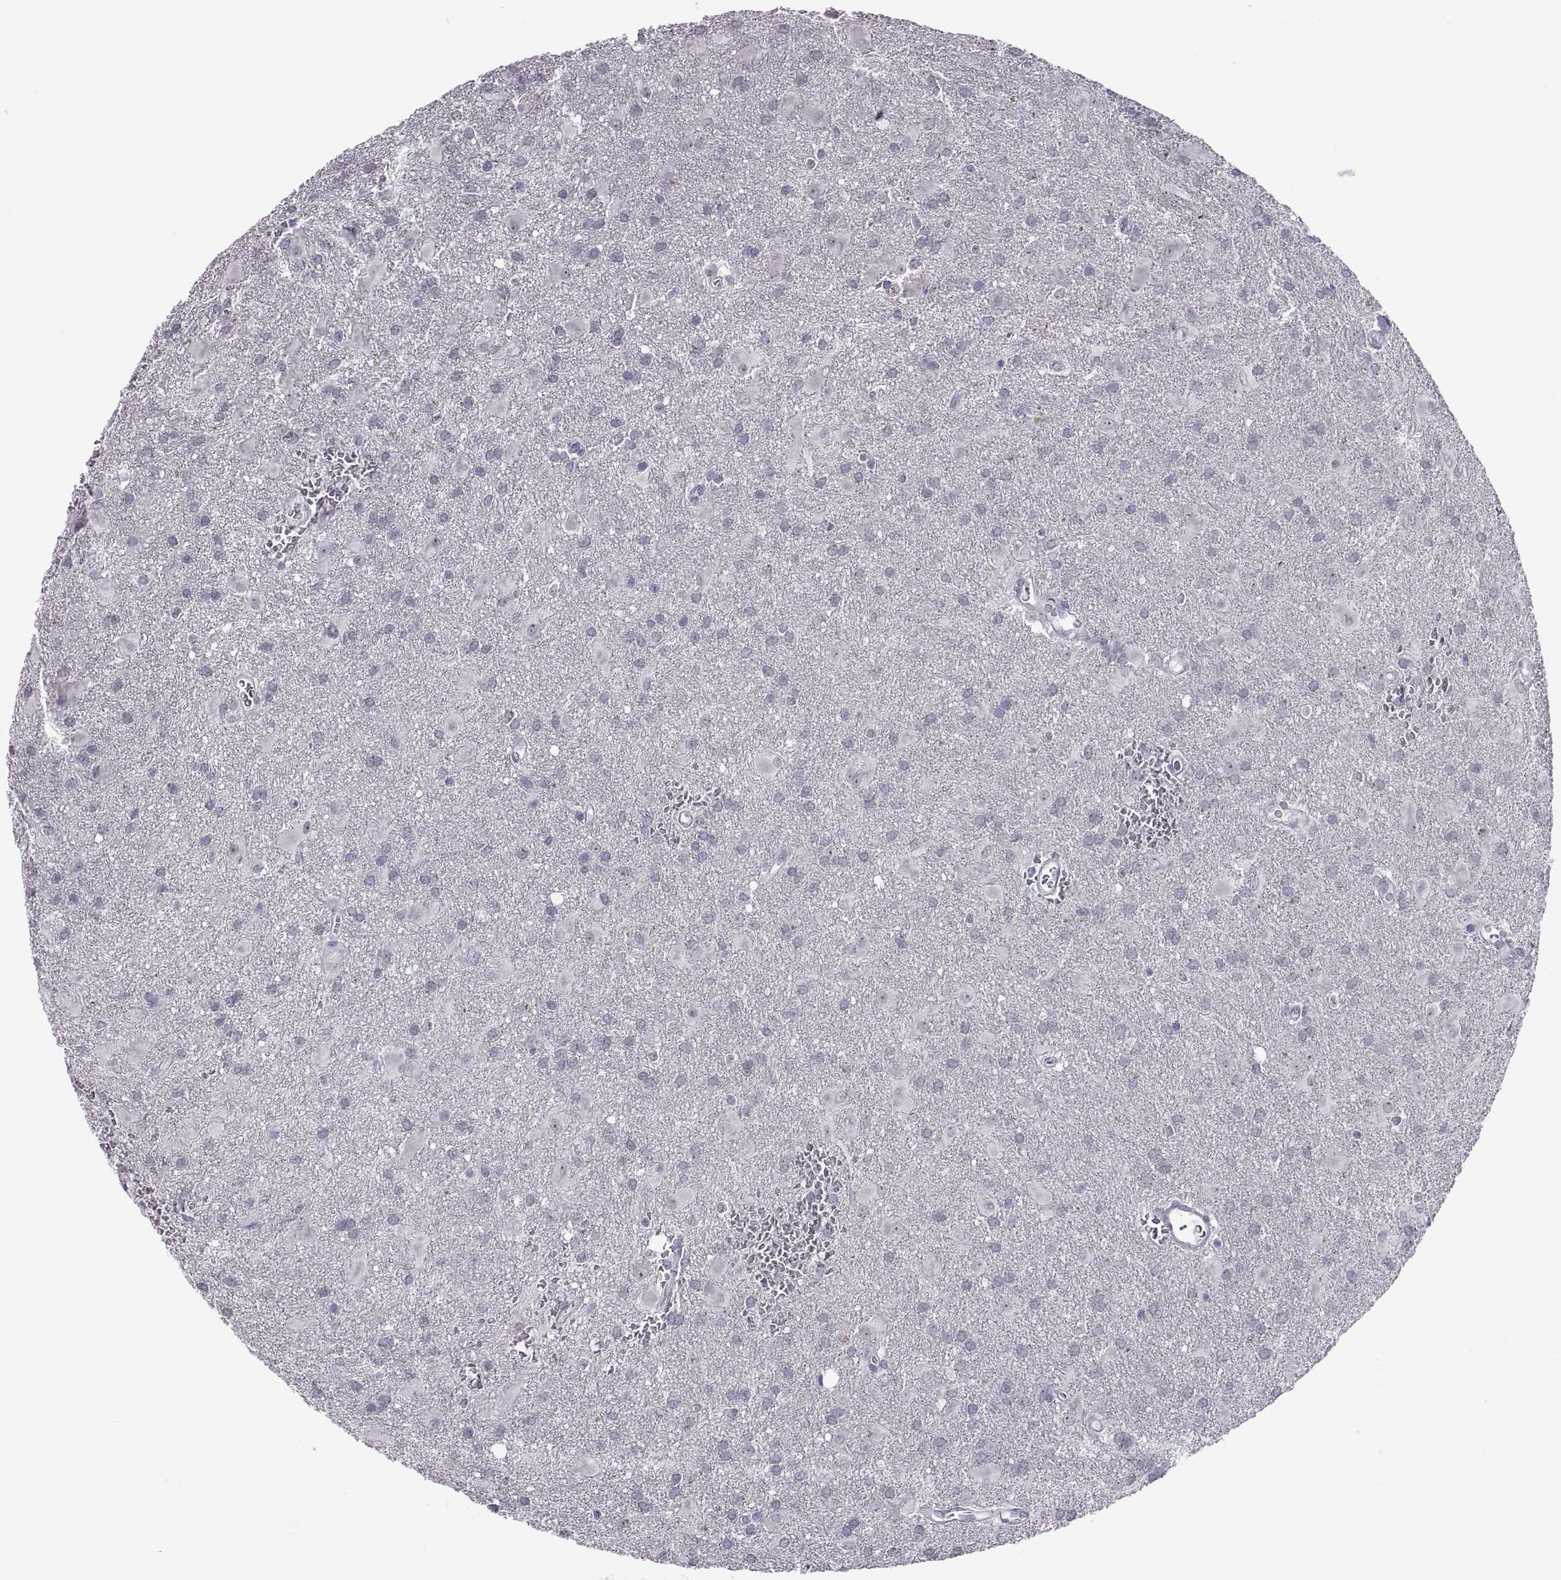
{"staining": {"intensity": "negative", "quantity": "none", "location": "none"}, "tissue": "glioma", "cell_type": "Tumor cells", "image_type": "cancer", "snomed": [{"axis": "morphology", "description": "Glioma, malignant, Low grade"}, {"axis": "topography", "description": "Brain"}], "caption": "This is an immunohistochemistry photomicrograph of low-grade glioma (malignant). There is no positivity in tumor cells.", "gene": "TTC21A", "patient": {"sex": "male", "age": 58}}